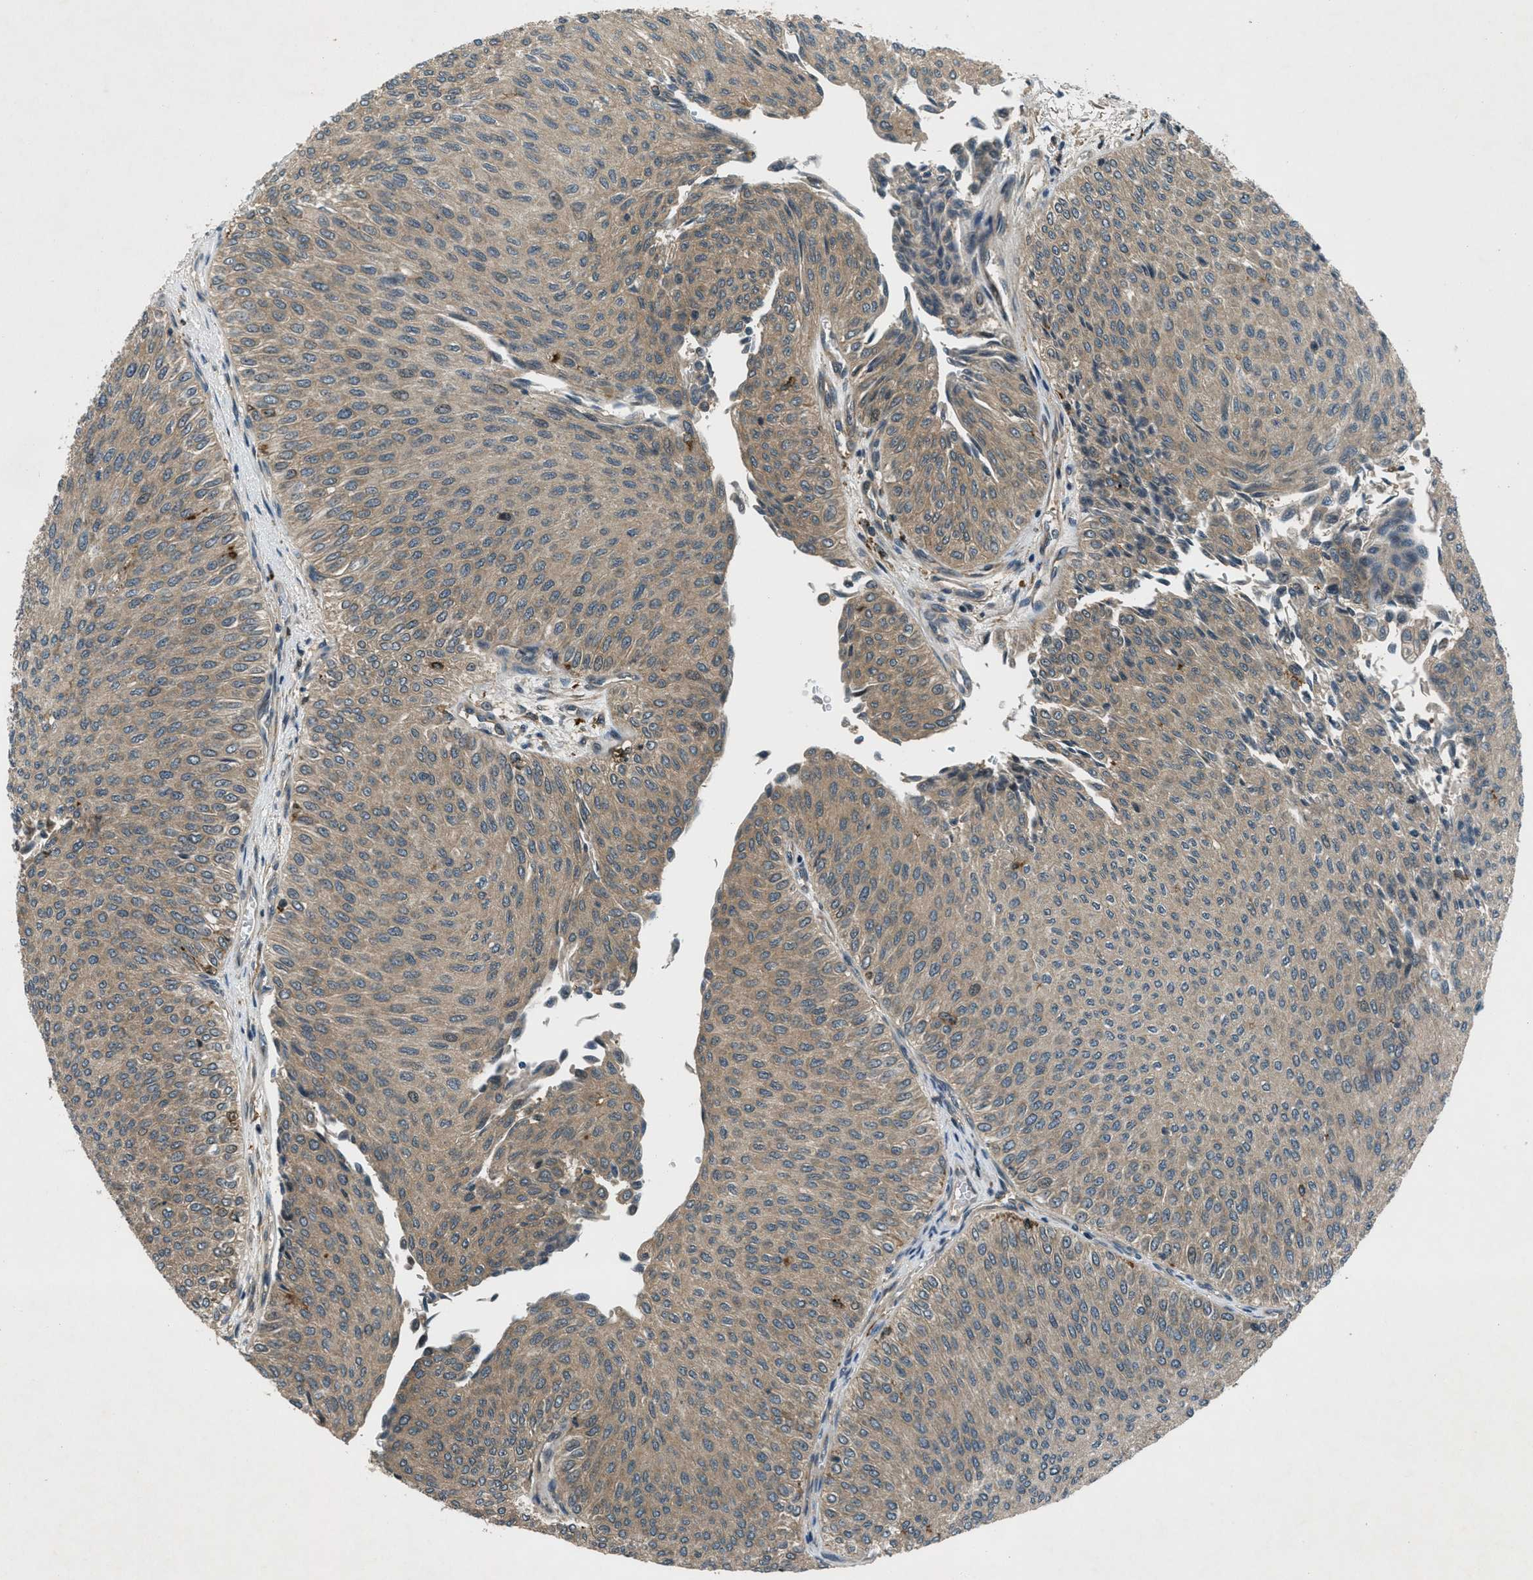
{"staining": {"intensity": "weak", "quantity": ">75%", "location": "cytoplasmic/membranous"}, "tissue": "urothelial cancer", "cell_type": "Tumor cells", "image_type": "cancer", "snomed": [{"axis": "morphology", "description": "Urothelial carcinoma, Low grade"}, {"axis": "topography", "description": "Urinary bladder"}], "caption": "Immunohistochemistry histopathology image of human low-grade urothelial carcinoma stained for a protein (brown), which exhibits low levels of weak cytoplasmic/membranous positivity in about >75% of tumor cells.", "gene": "EPSTI1", "patient": {"sex": "male", "age": 78}}